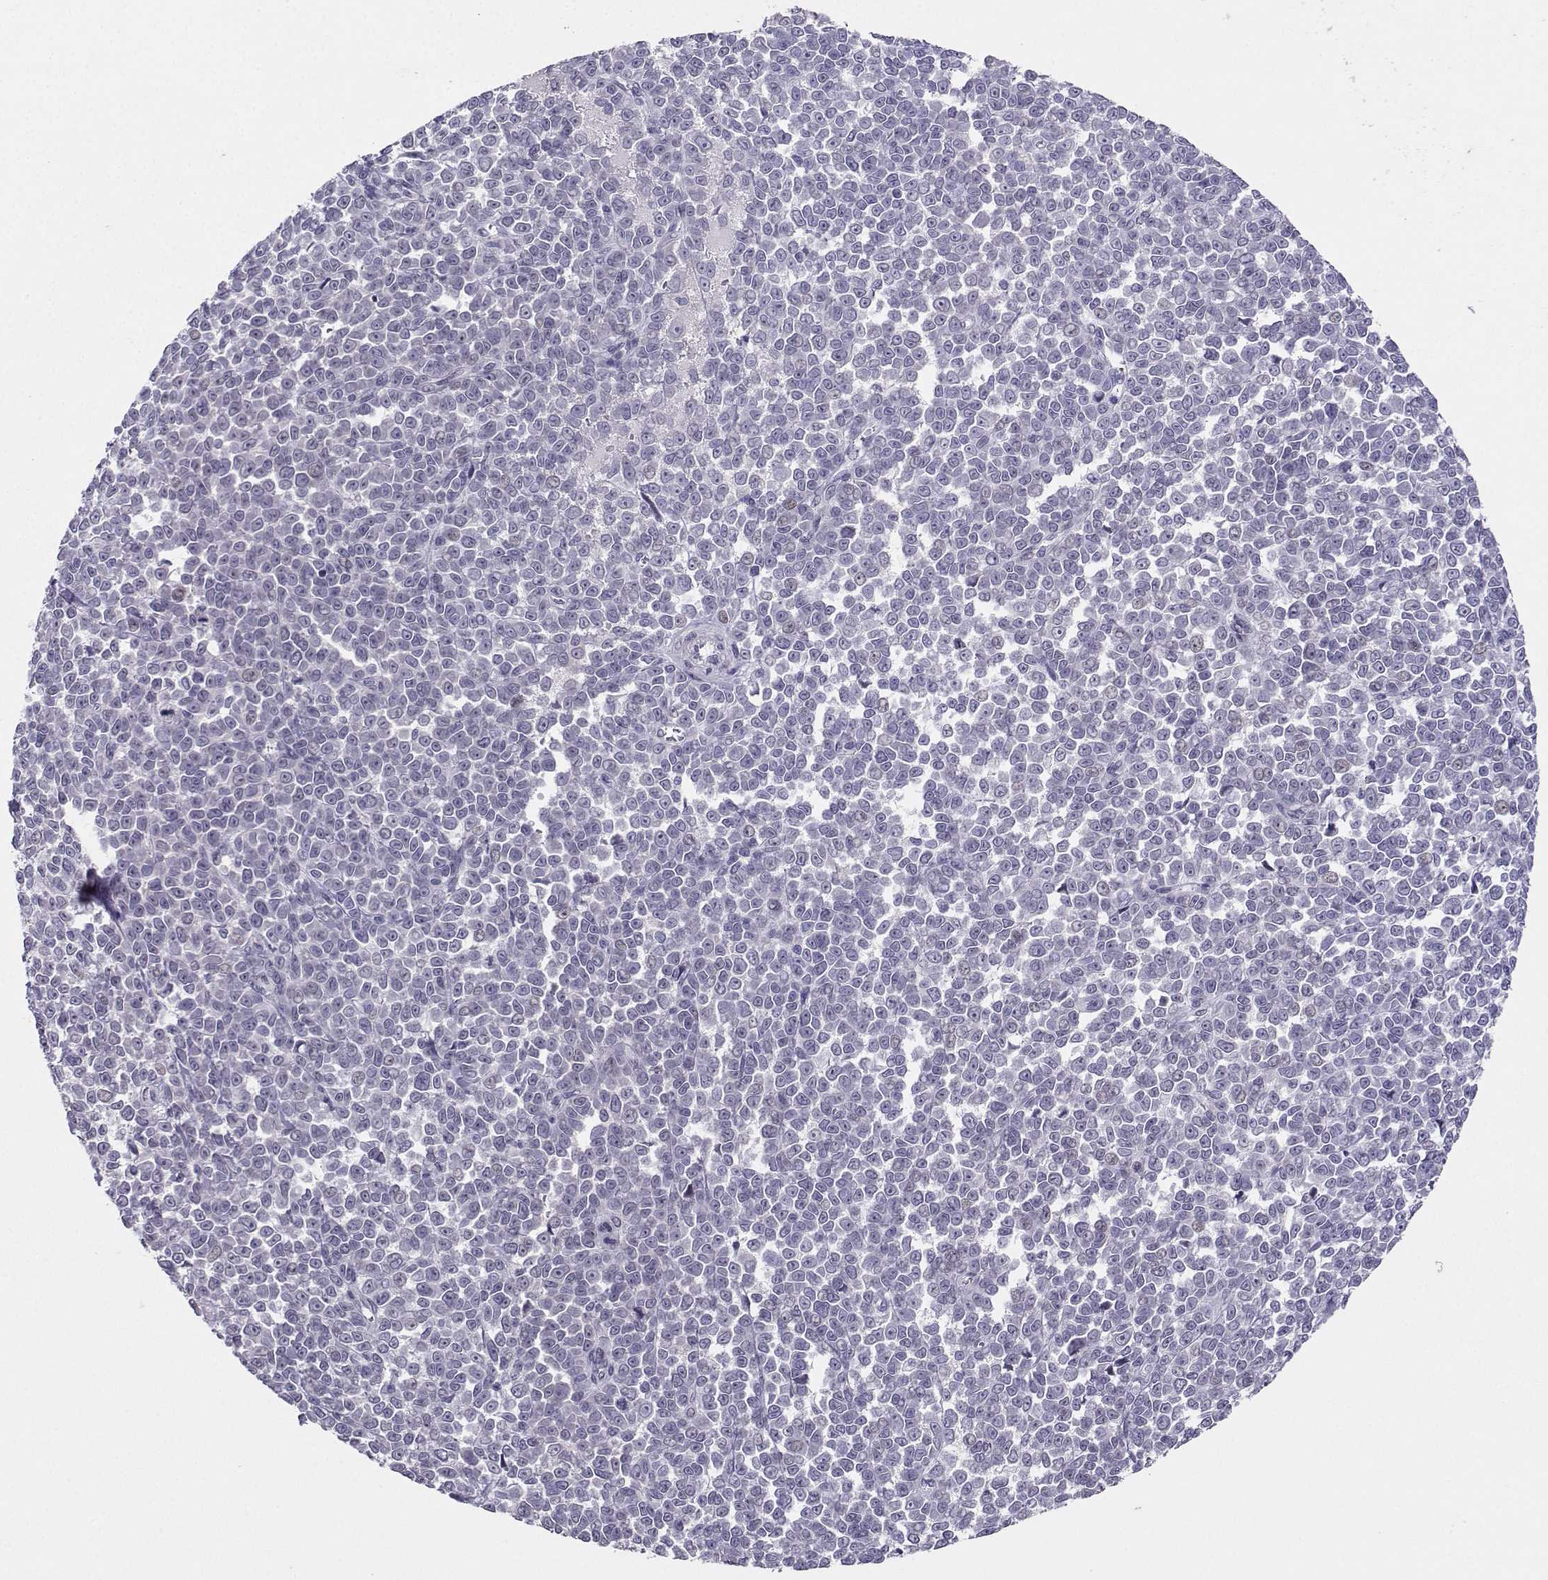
{"staining": {"intensity": "negative", "quantity": "none", "location": "none"}, "tissue": "melanoma", "cell_type": "Tumor cells", "image_type": "cancer", "snomed": [{"axis": "morphology", "description": "Malignant melanoma, NOS"}, {"axis": "topography", "description": "Skin"}], "caption": "The micrograph reveals no staining of tumor cells in malignant melanoma.", "gene": "CARTPT", "patient": {"sex": "female", "age": 95}}